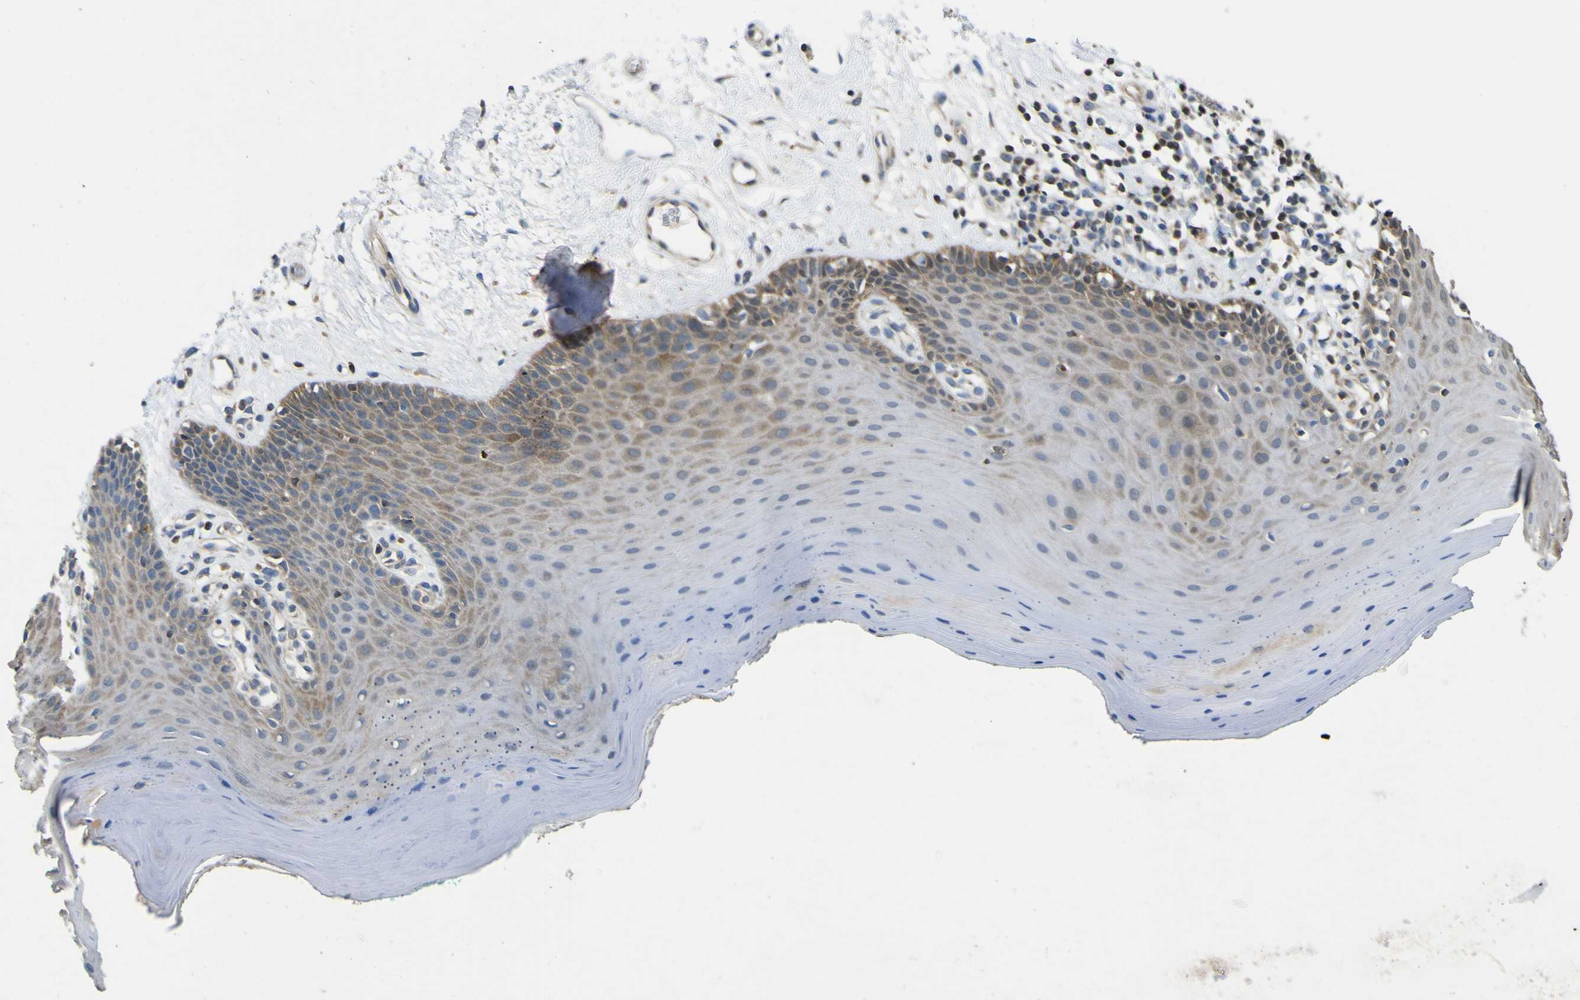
{"staining": {"intensity": "moderate", "quantity": "25%-75%", "location": "cytoplasmic/membranous"}, "tissue": "oral mucosa", "cell_type": "Squamous epithelial cells", "image_type": "normal", "snomed": [{"axis": "morphology", "description": "Normal tissue, NOS"}, {"axis": "topography", "description": "Skeletal muscle"}, {"axis": "topography", "description": "Oral tissue"}], "caption": "Immunohistochemistry (DAB (3,3'-diaminobenzidine)) staining of benign oral mucosa displays moderate cytoplasmic/membranous protein staining in approximately 25%-75% of squamous epithelial cells. The protein is shown in brown color, while the nuclei are stained blue.", "gene": "EML2", "patient": {"sex": "male", "age": 58}}